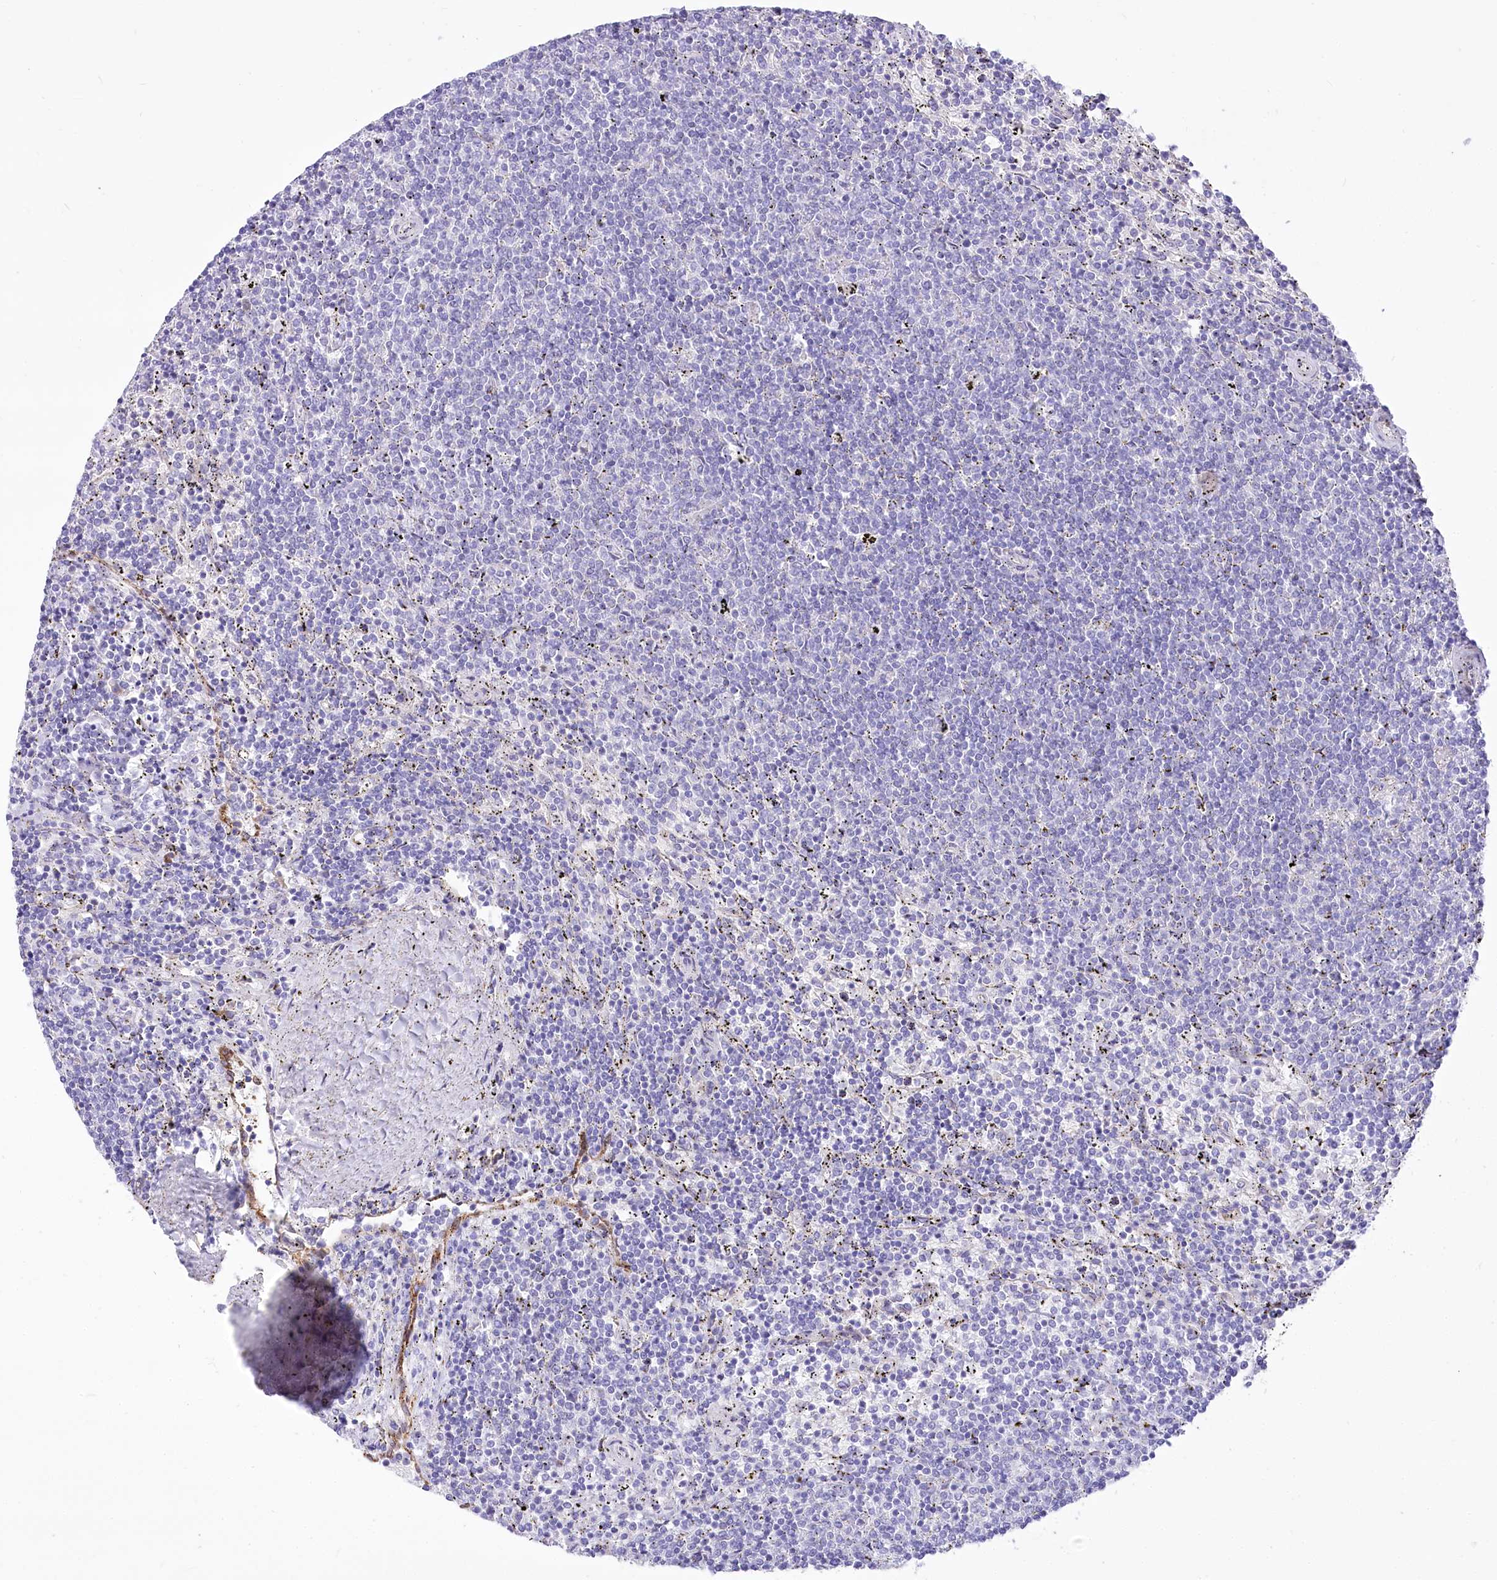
{"staining": {"intensity": "negative", "quantity": "none", "location": "none"}, "tissue": "lymphoma", "cell_type": "Tumor cells", "image_type": "cancer", "snomed": [{"axis": "morphology", "description": "Malignant lymphoma, non-Hodgkin's type, Low grade"}, {"axis": "topography", "description": "Spleen"}], "caption": "The histopathology image shows no staining of tumor cells in lymphoma.", "gene": "STT3B", "patient": {"sex": "female", "age": 50}}